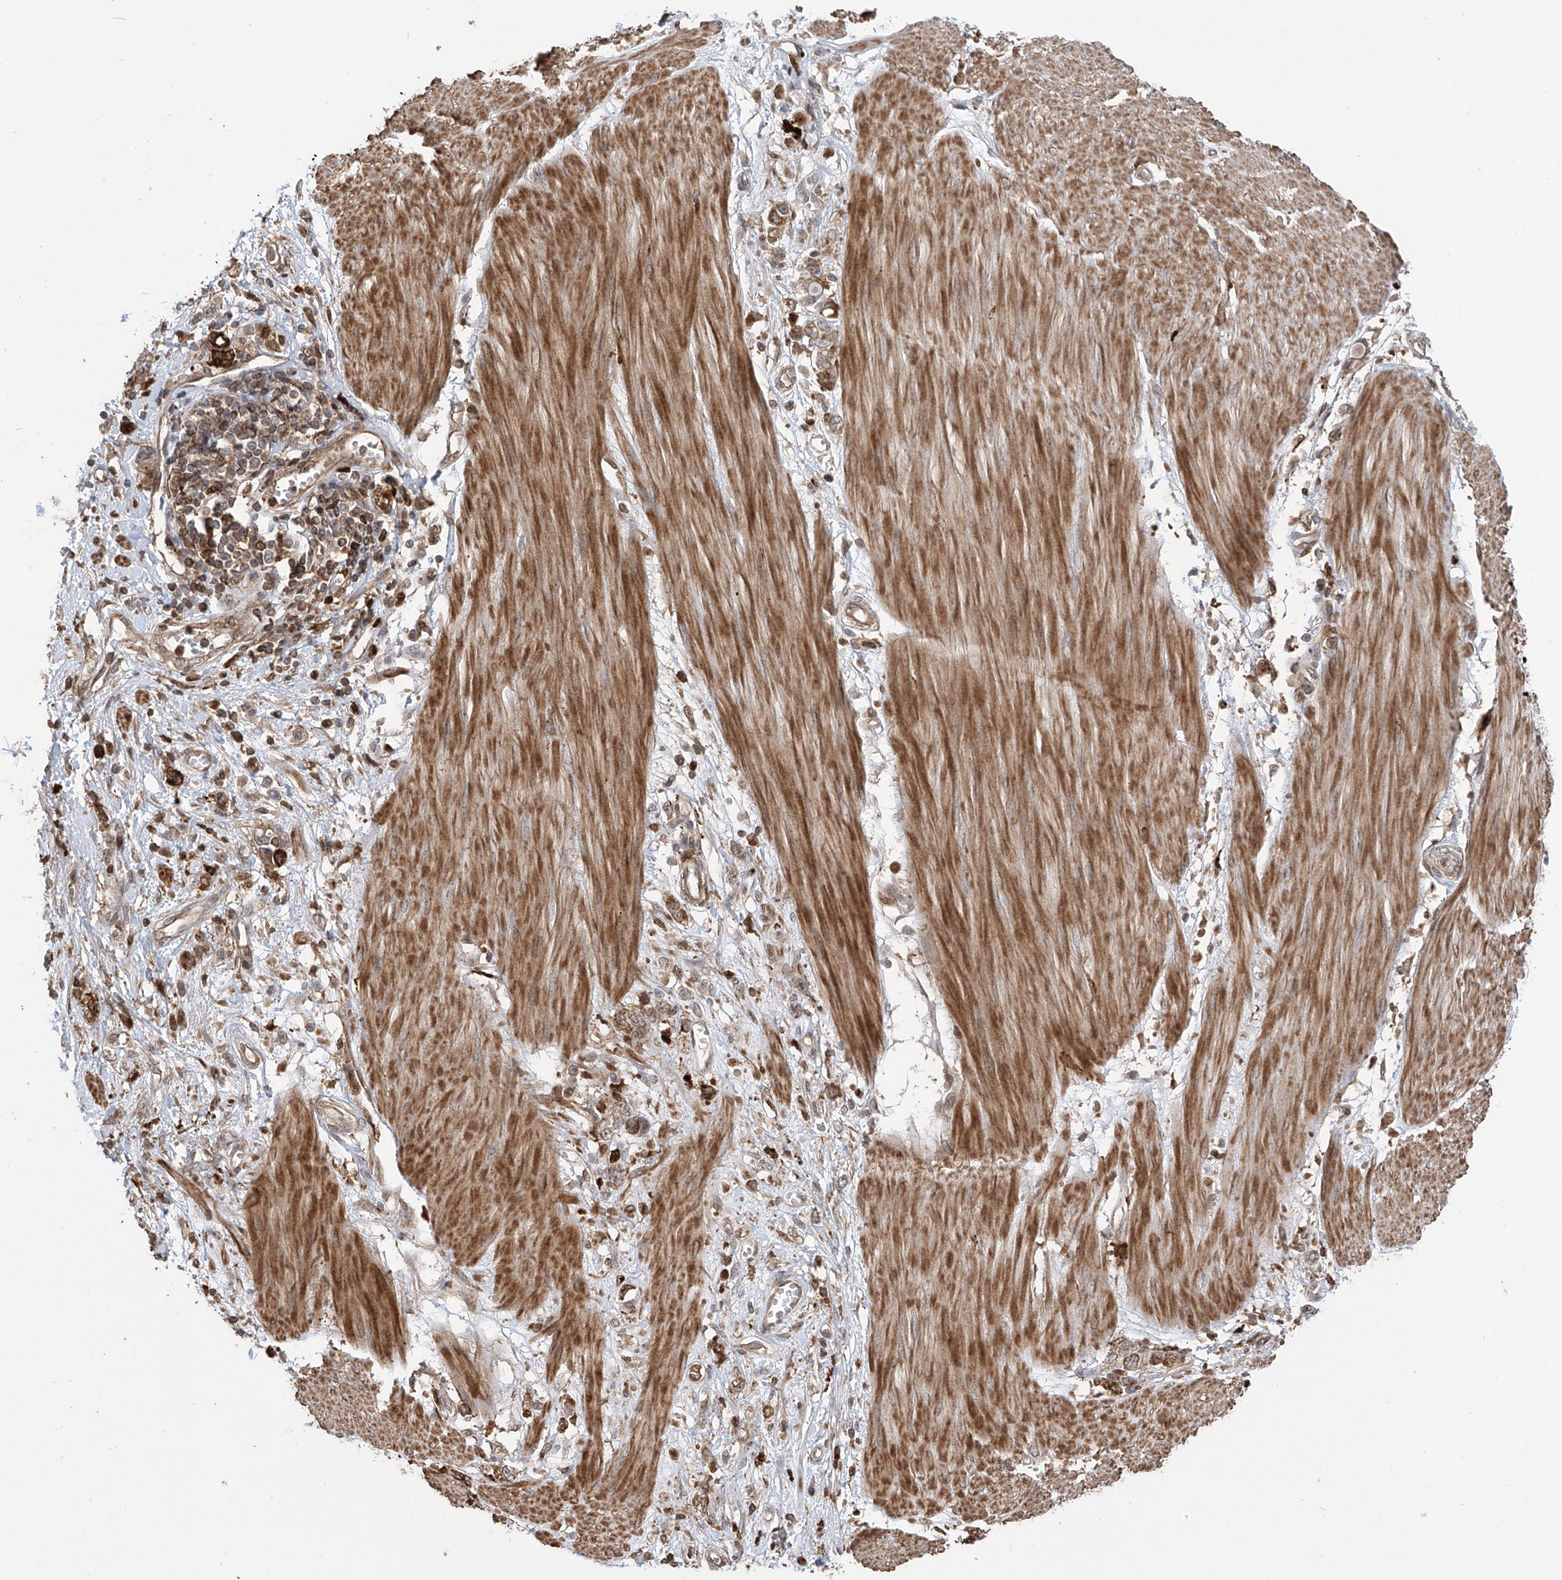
{"staining": {"intensity": "moderate", "quantity": ">75%", "location": "cytoplasmic/membranous"}, "tissue": "stomach cancer", "cell_type": "Tumor cells", "image_type": "cancer", "snomed": [{"axis": "morphology", "description": "Adenocarcinoma, NOS"}, {"axis": "topography", "description": "Stomach"}], "caption": "Stomach cancer (adenocarcinoma) was stained to show a protein in brown. There is medium levels of moderate cytoplasmic/membranous staining in about >75% of tumor cells.", "gene": "ATAD2B", "patient": {"sex": "female", "age": 76}}